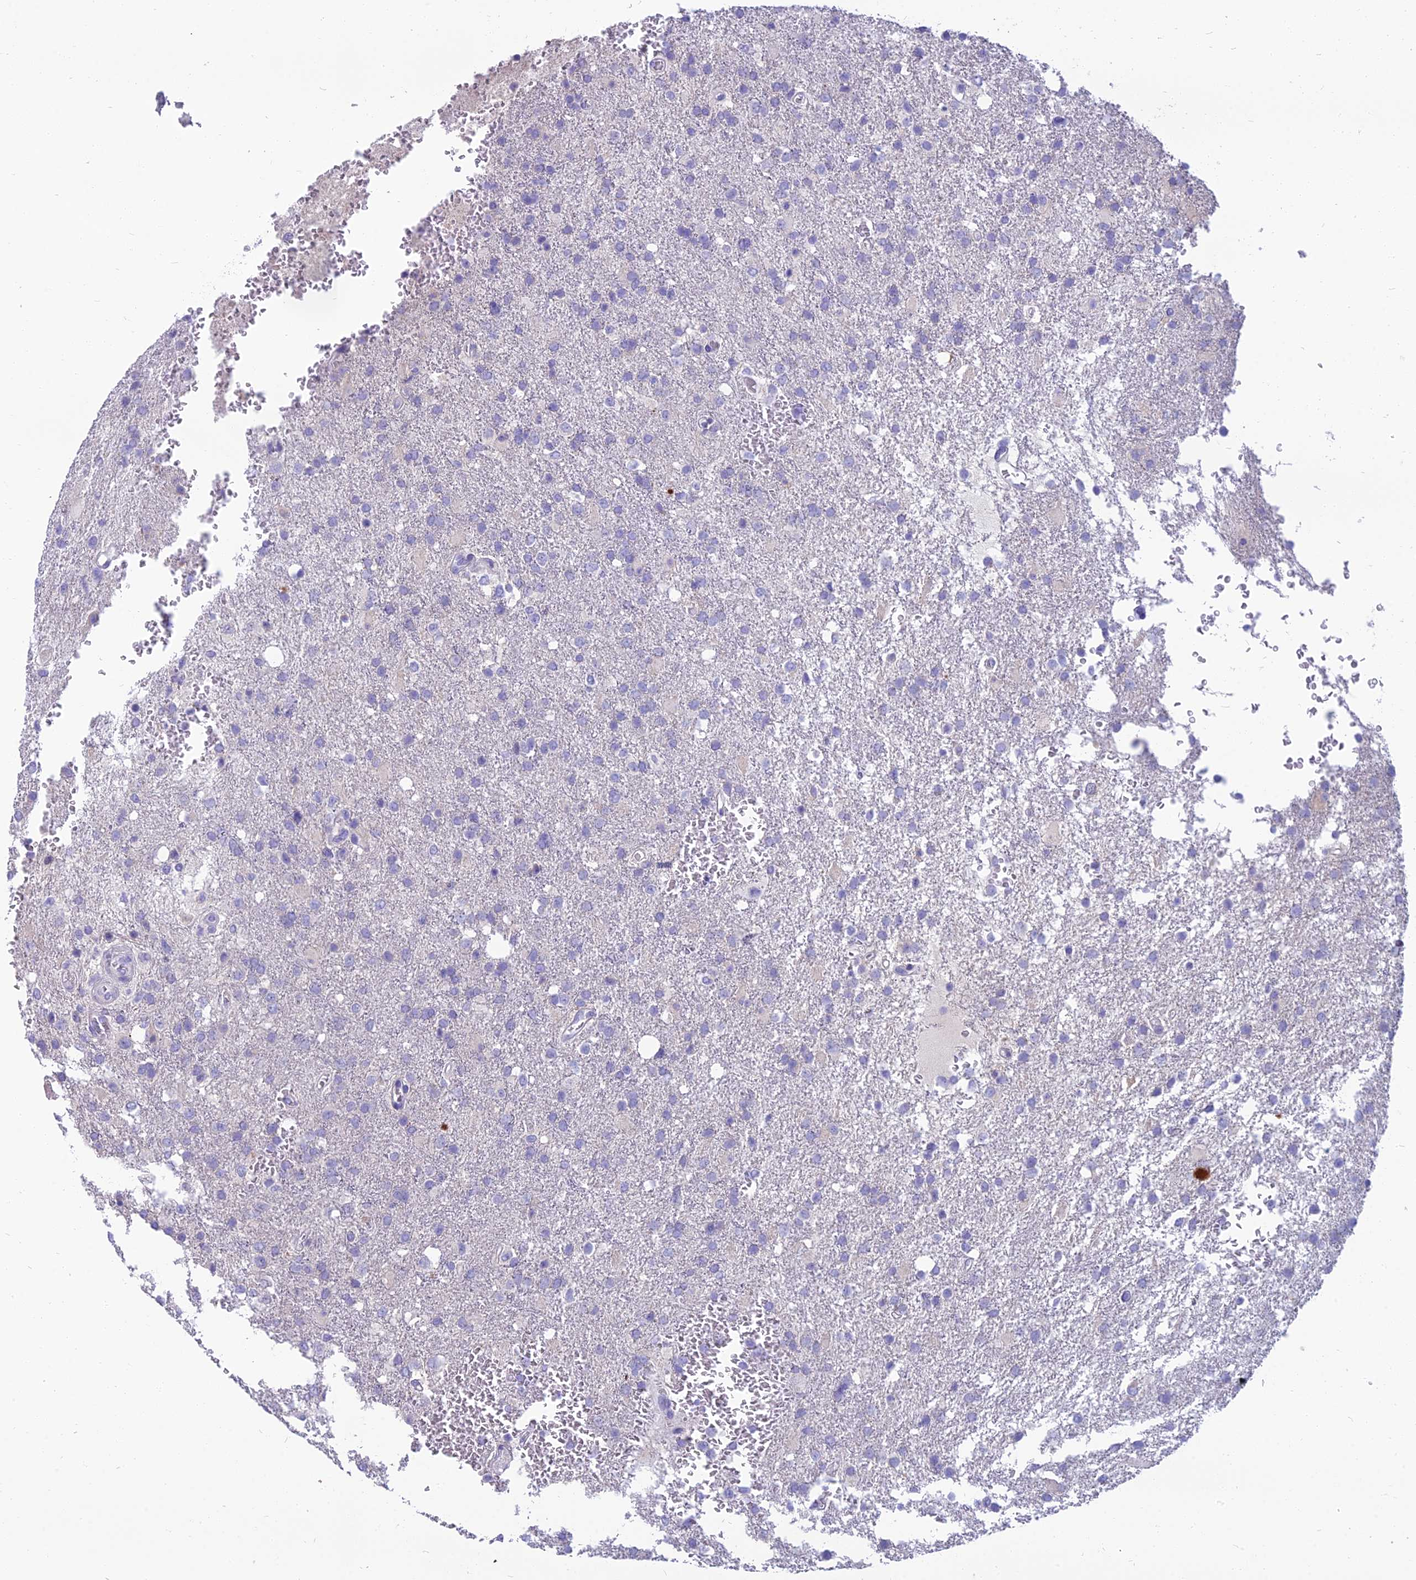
{"staining": {"intensity": "negative", "quantity": "none", "location": "none"}, "tissue": "glioma", "cell_type": "Tumor cells", "image_type": "cancer", "snomed": [{"axis": "morphology", "description": "Glioma, malignant, High grade"}, {"axis": "topography", "description": "Brain"}], "caption": "IHC of malignant glioma (high-grade) exhibits no expression in tumor cells.", "gene": "SPTLC3", "patient": {"sex": "female", "age": 74}}